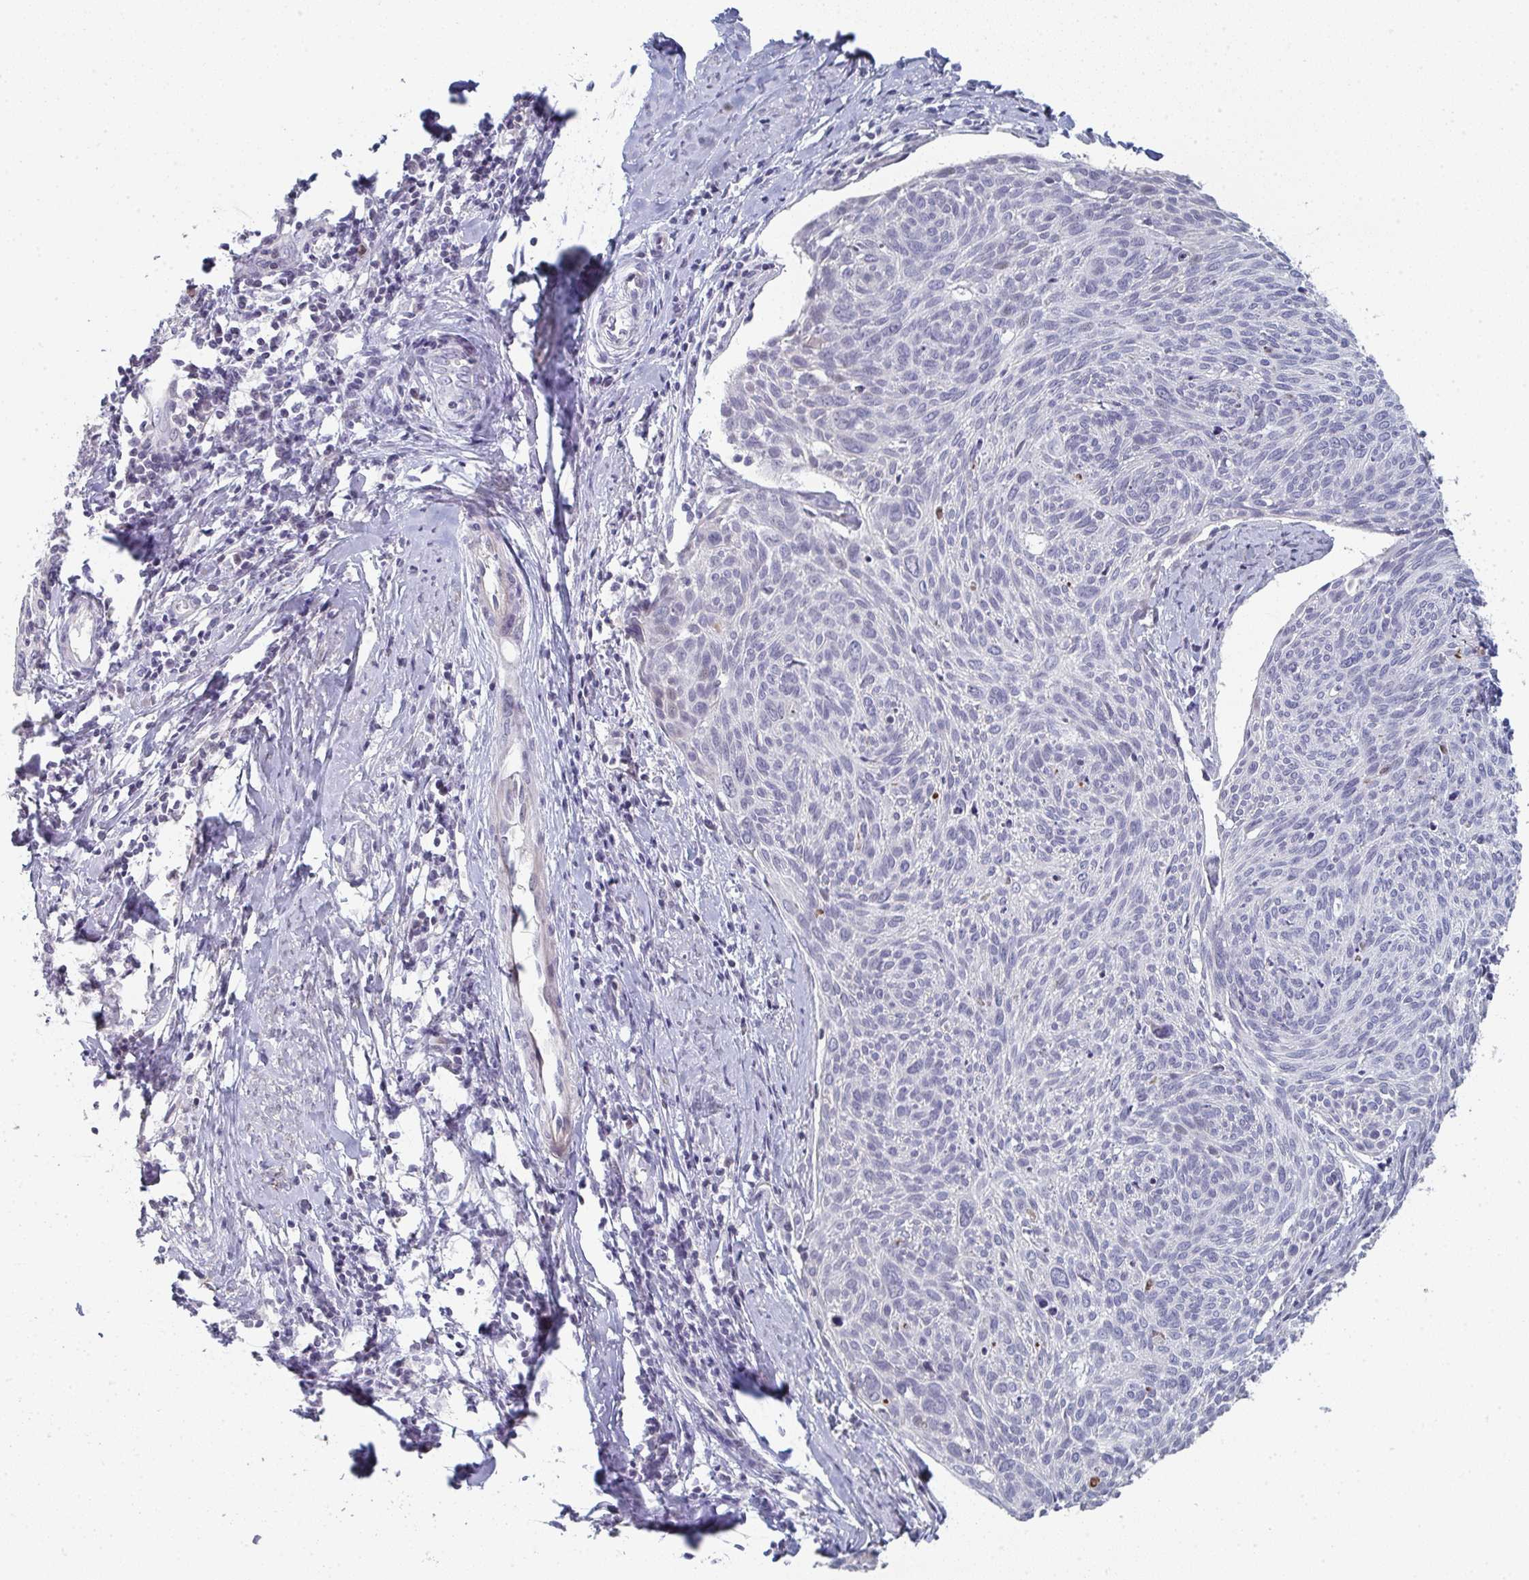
{"staining": {"intensity": "negative", "quantity": "none", "location": "none"}, "tissue": "cervical cancer", "cell_type": "Tumor cells", "image_type": "cancer", "snomed": [{"axis": "morphology", "description": "Squamous cell carcinoma, NOS"}, {"axis": "topography", "description": "Cervix"}], "caption": "This is an IHC histopathology image of human cervical cancer (squamous cell carcinoma). There is no expression in tumor cells.", "gene": "A1CF", "patient": {"sex": "female", "age": 49}}